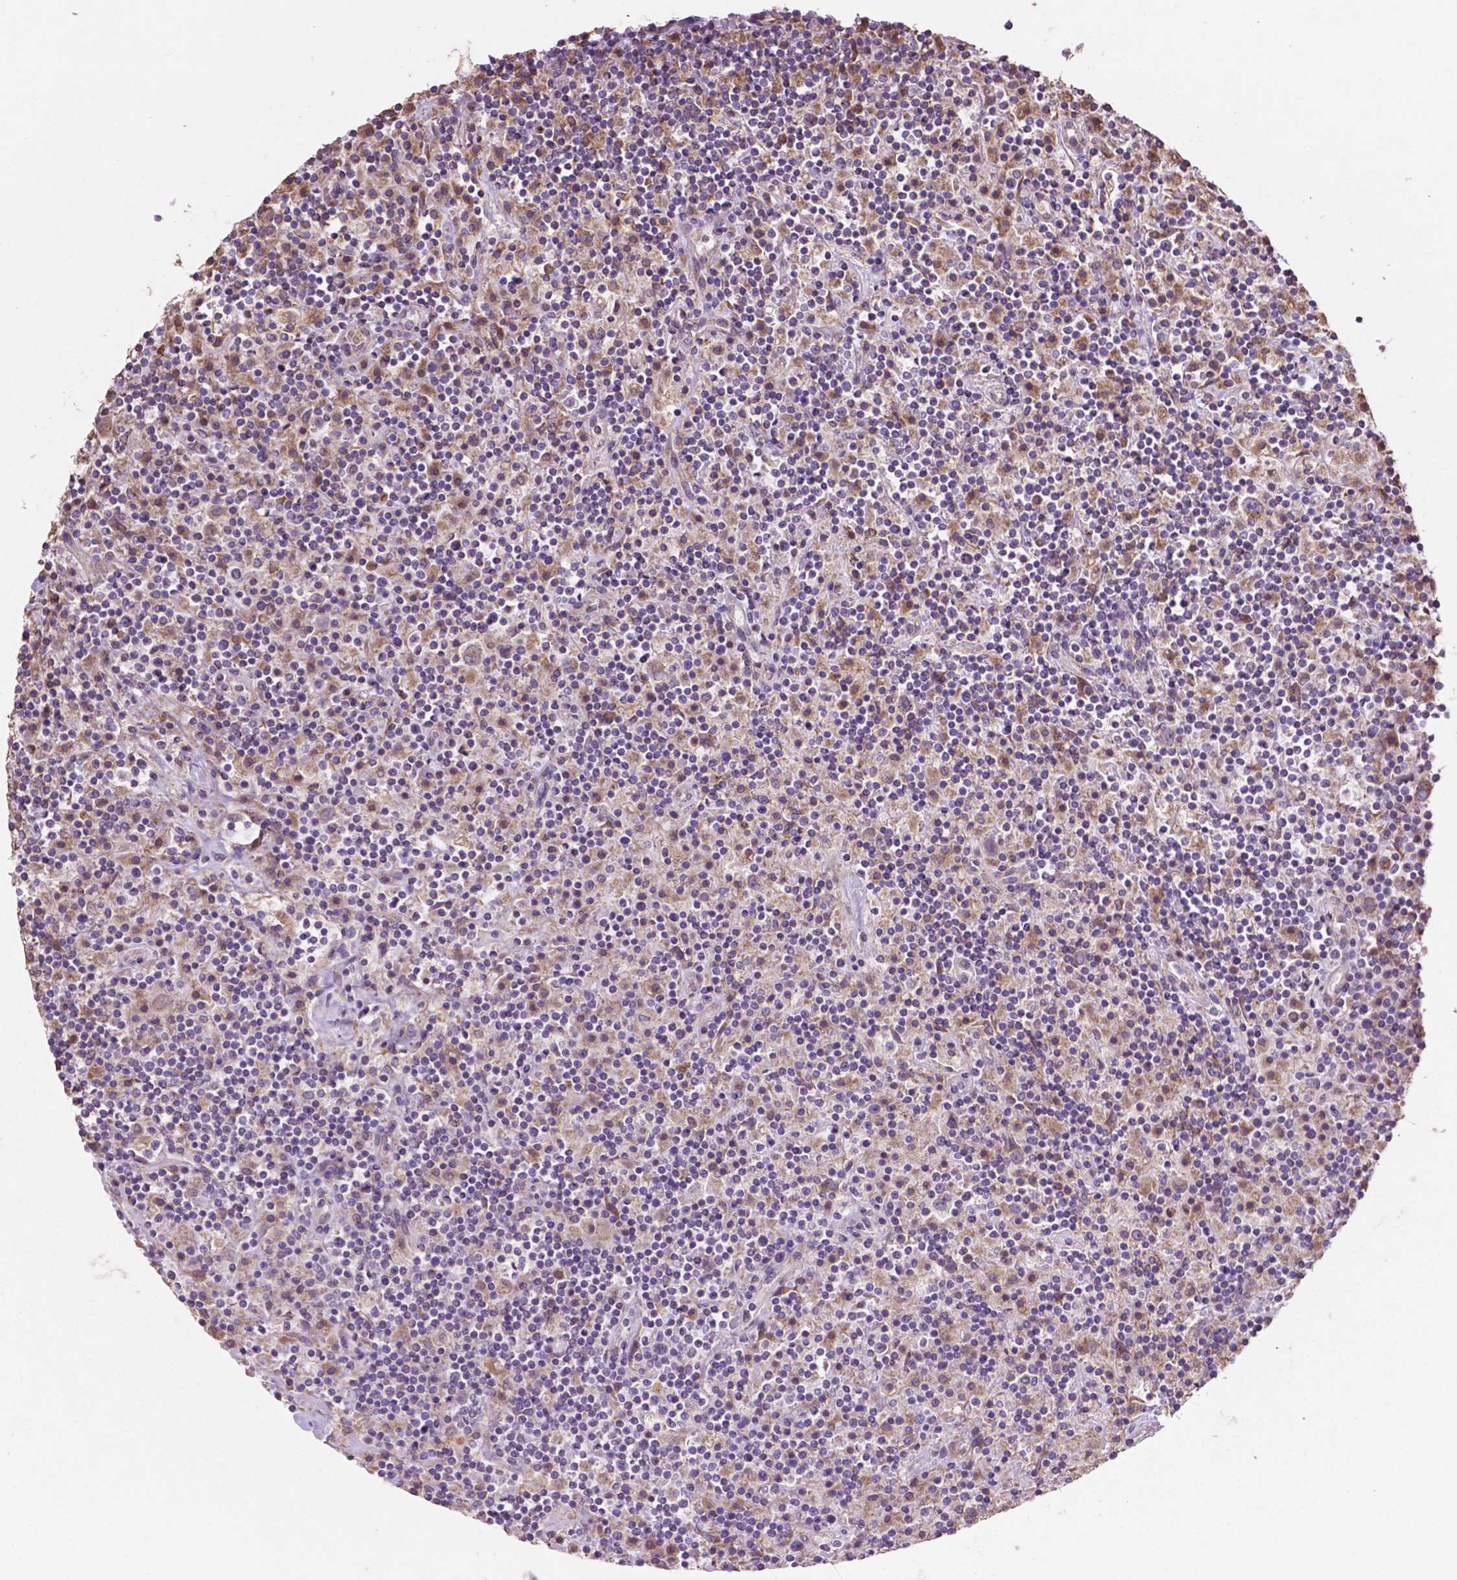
{"staining": {"intensity": "moderate", "quantity": "25%-75%", "location": "cytoplasmic/membranous"}, "tissue": "lymphoma", "cell_type": "Tumor cells", "image_type": "cancer", "snomed": [{"axis": "morphology", "description": "Hodgkin's disease, NOS"}, {"axis": "topography", "description": "Lymph node"}], "caption": "Immunohistochemical staining of lymphoma displays medium levels of moderate cytoplasmic/membranous protein expression in approximately 25%-75% of tumor cells. (DAB (3,3'-diaminobenzidine) = brown stain, brightfield microscopy at high magnification).", "gene": "MBTPS1", "patient": {"sex": "male", "age": 70}}